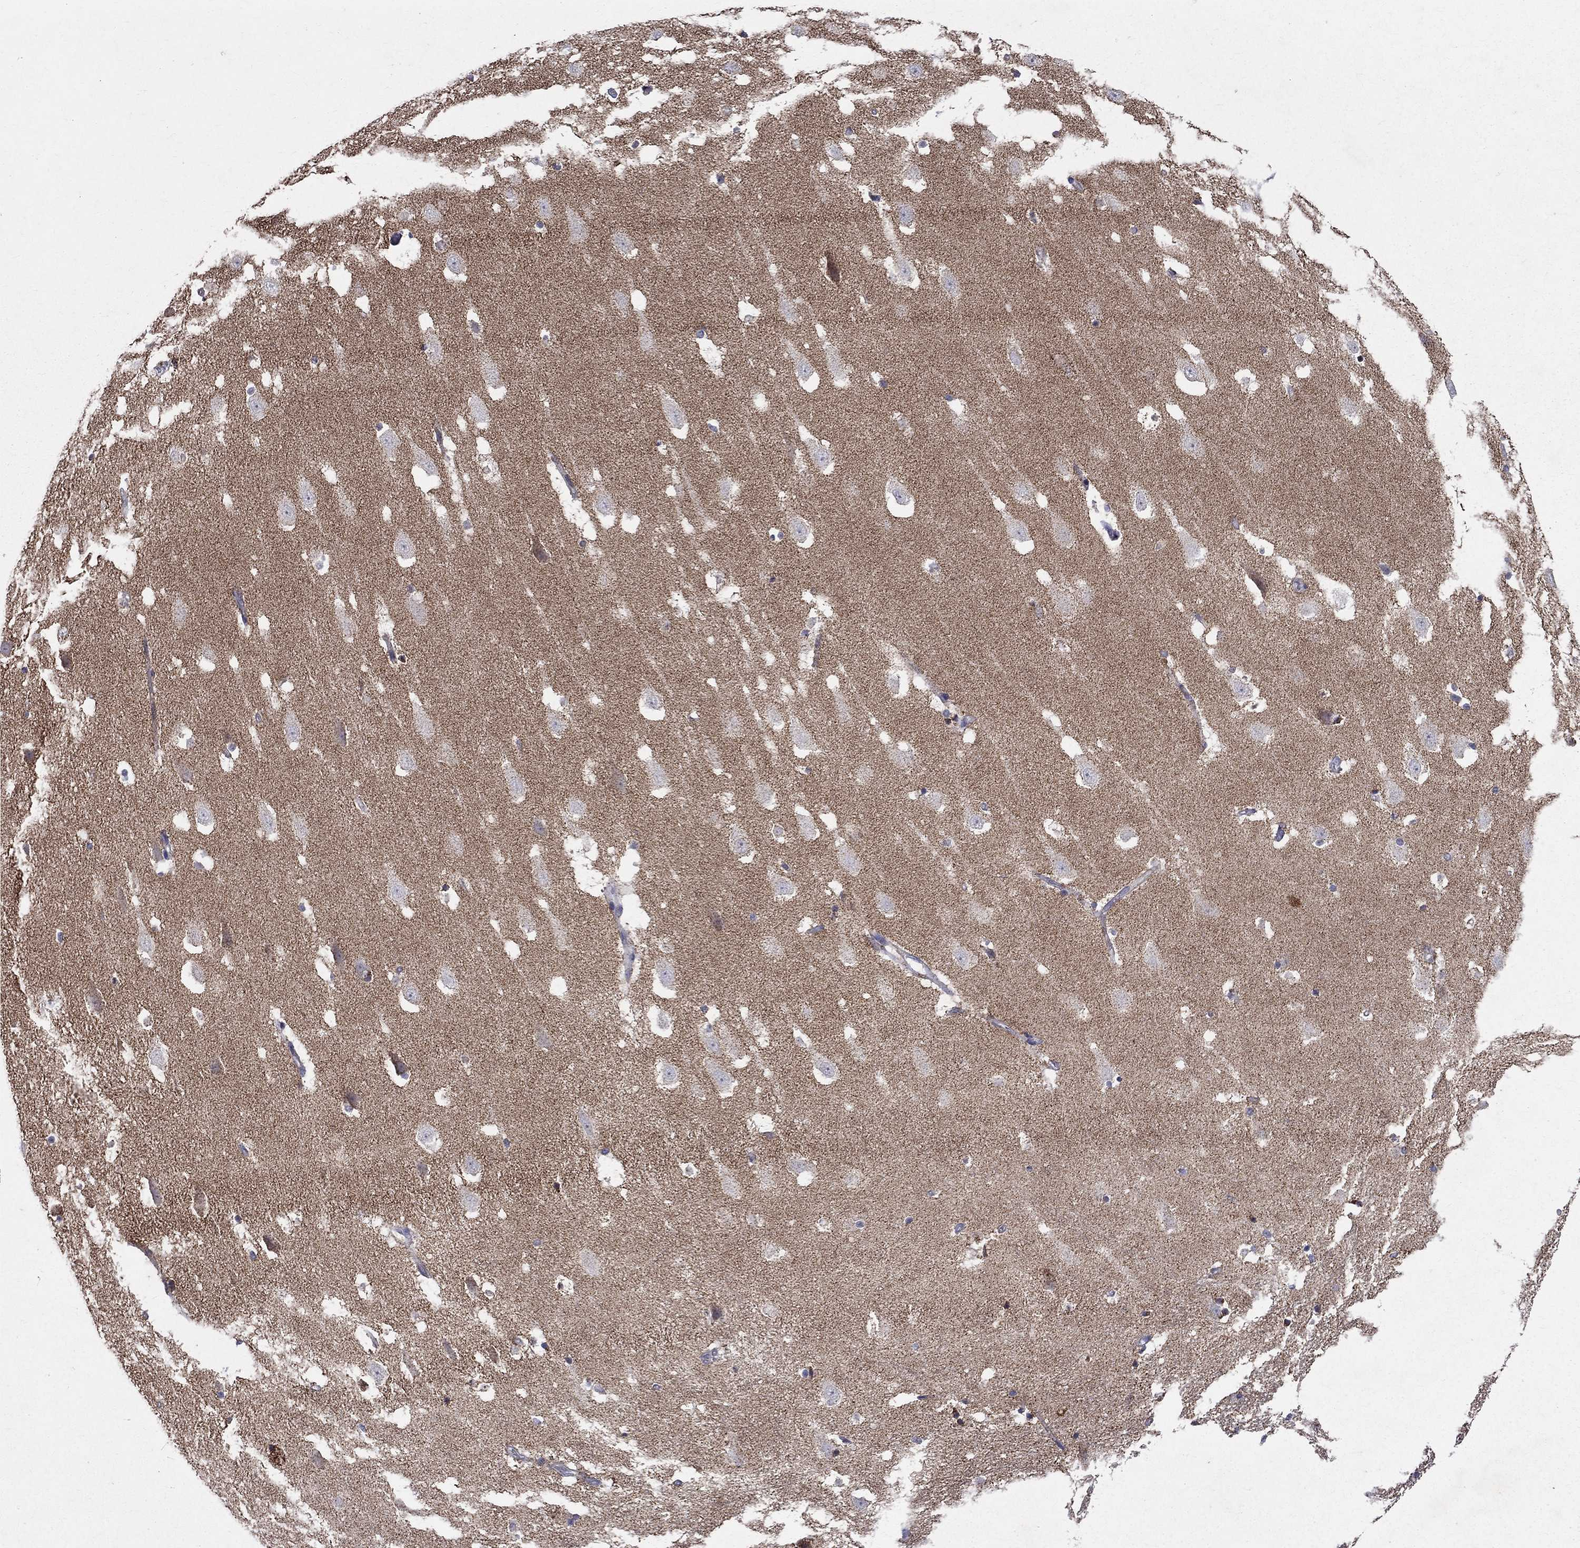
{"staining": {"intensity": "negative", "quantity": "none", "location": "none"}, "tissue": "hippocampus", "cell_type": "Glial cells", "image_type": "normal", "snomed": [{"axis": "morphology", "description": "Normal tissue, NOS"}, {"axis": "topography", "description": "Hippocampus"}], "caption": "This micrograph is of benign hippocampus stained with IHC to label a protein in brown with the nuclei are counter-stained blue. There is no staining in glial cells. (DAB IHC visualized using brightfield microscopy, high magnification).", "gene": "SLC4A10", "patient": {"sex": "male", "age": 49}}